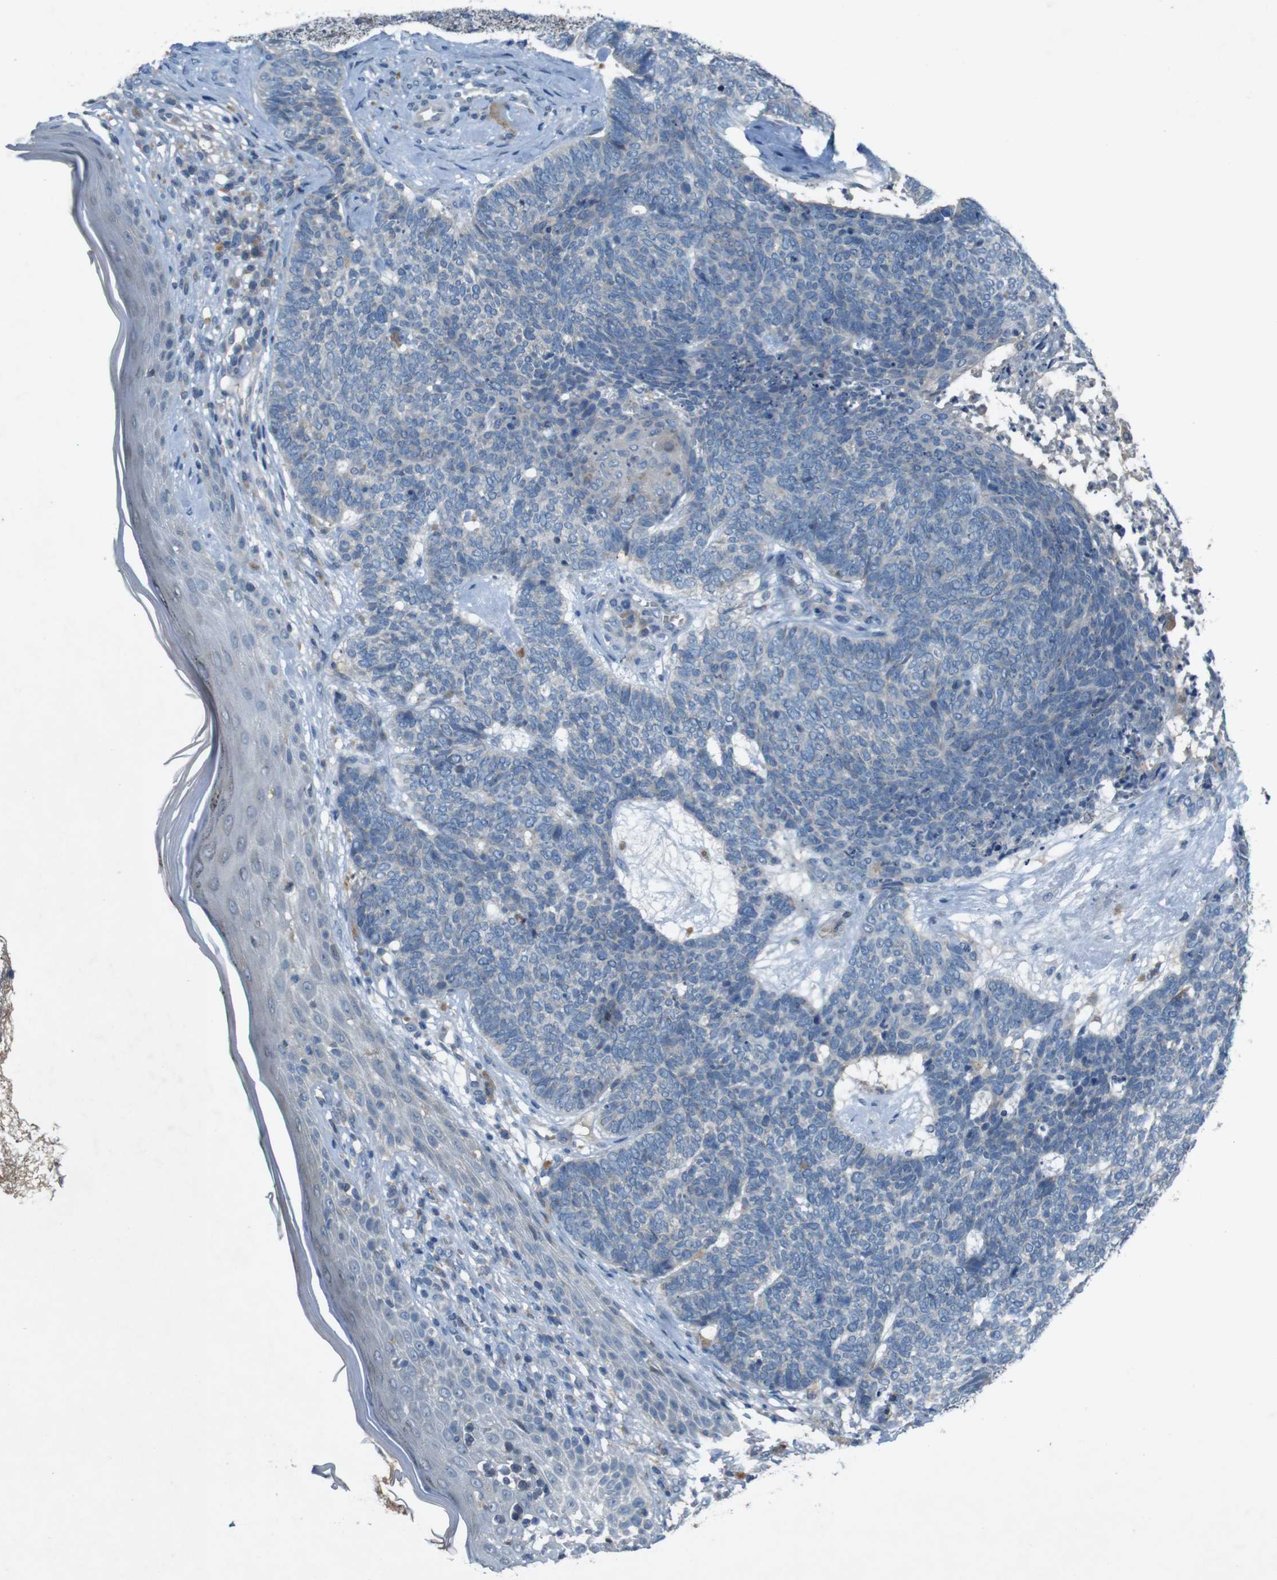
{"staining": {"intensity": "negative", "quantity": "none", "location": "none"}, "tissue": "skin cancer", "cell_type": "Tumor cells", "image_type": "cancer", "snomed": [{"axis": "morphology", "description": "Basal cell carcinoma"}, {"axis": "topography", "description": "Skin"}], "caption": "Tumor cells show no significant positivity in basal cell carcinoma (skin).", "gene": "MOGAT3", "patient": {"sex": "female", "age": 84}}